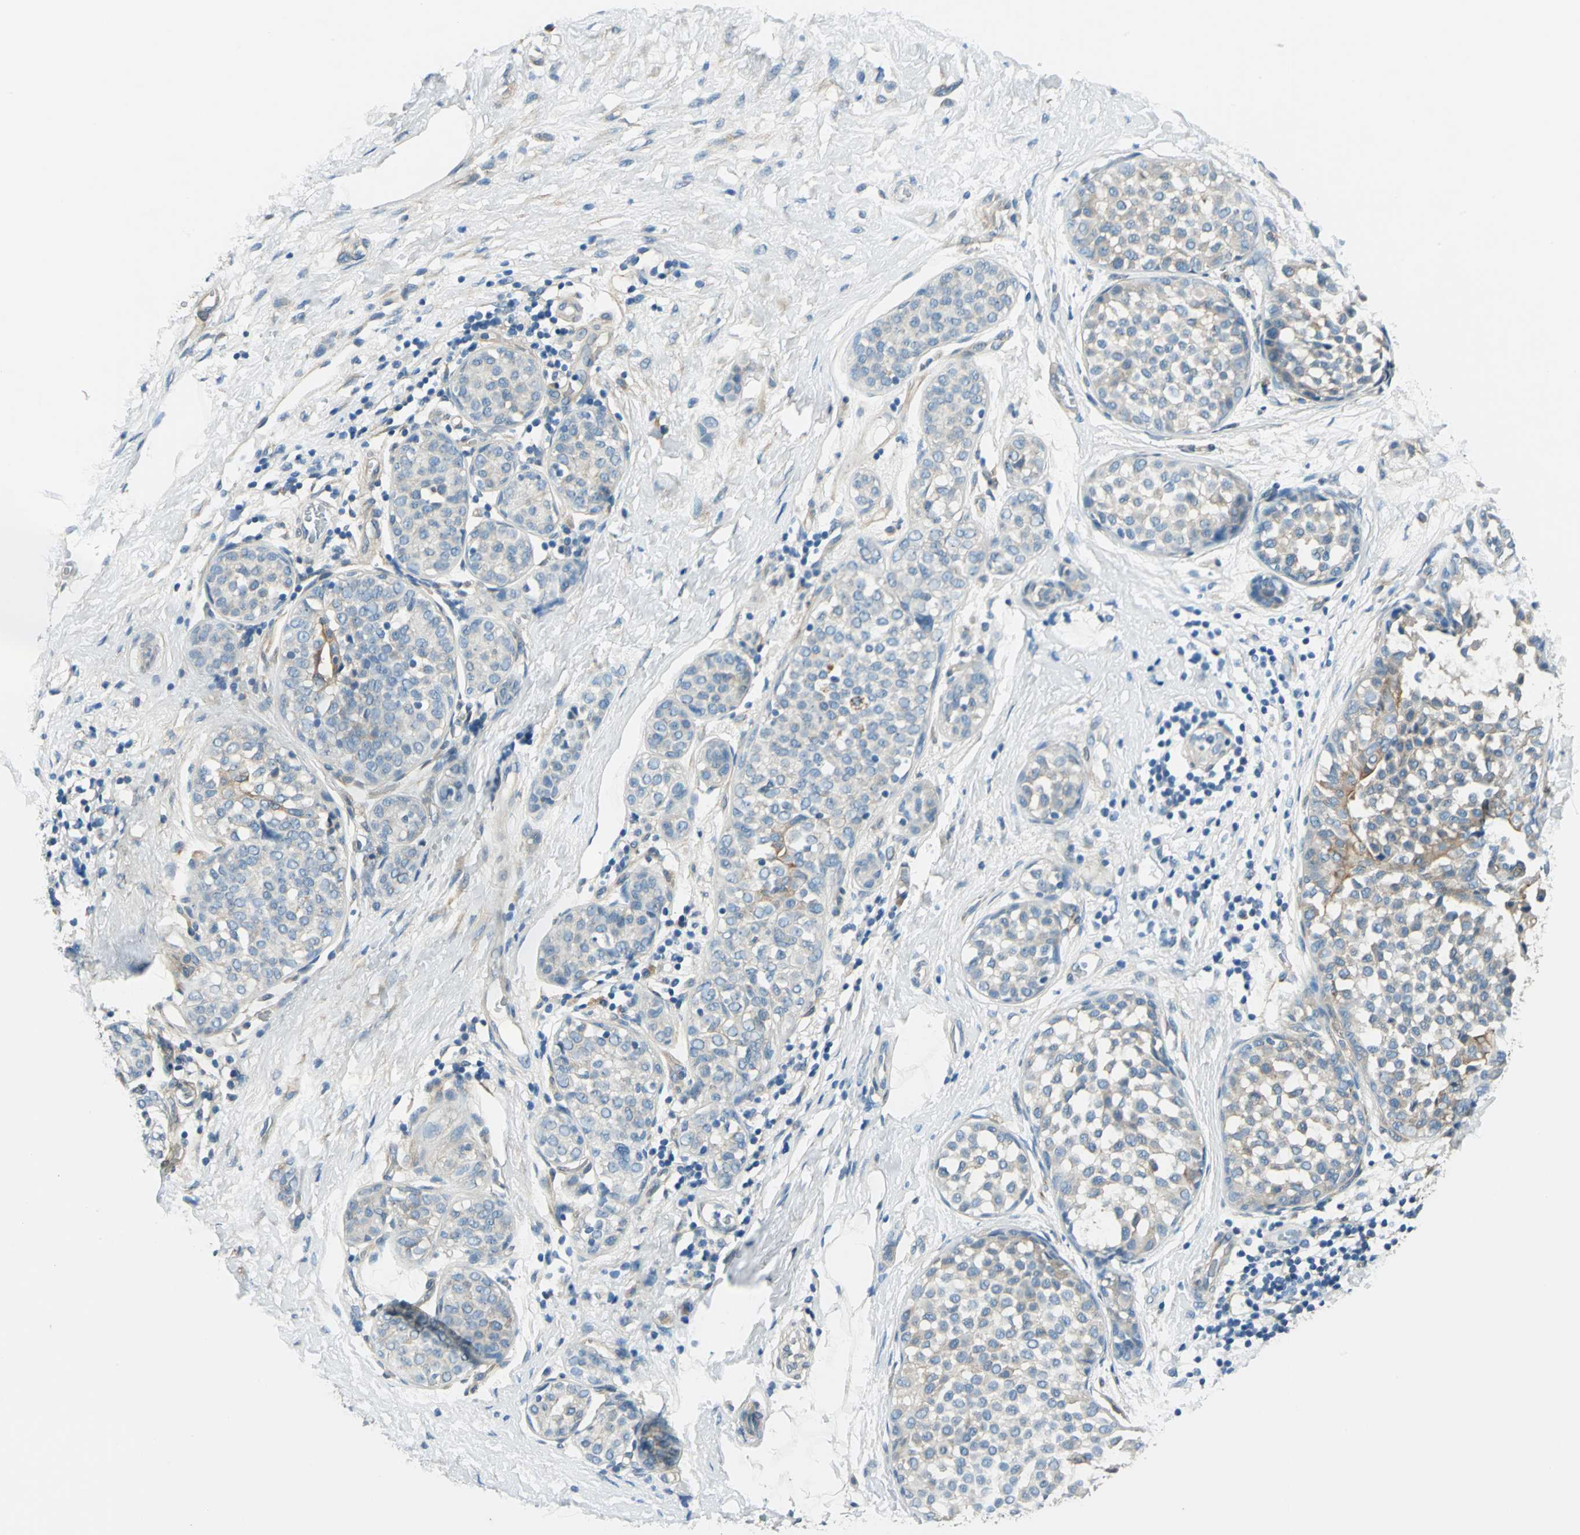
{"staining": {"intensity": "weak", "quantity": "<25%", "location": "cytoplasmic/membranous"}, "tissue": "breast cancer", "cell_type": "Tumor cells", "image_type": "cancer", "snomed": [{"axis": "morphology", "description": "Lobular carcinoma, in situ"}, {"axis": "morphology", "description": "Lobular carcinoma"}, {"axis": "topography", "description": "Breast"}], "caption": "An immunohistochemistry photomicrograph of breast lobular carcinoma in situ is shown. There is no staining in tumor cells of breast lobular carcinoma in situ. (Immunohistochemistry (ihc), brightfield microscopy, high magnification).", "gene": "CDC42EP1", "patient": {"sex": "female", "age": 41}}